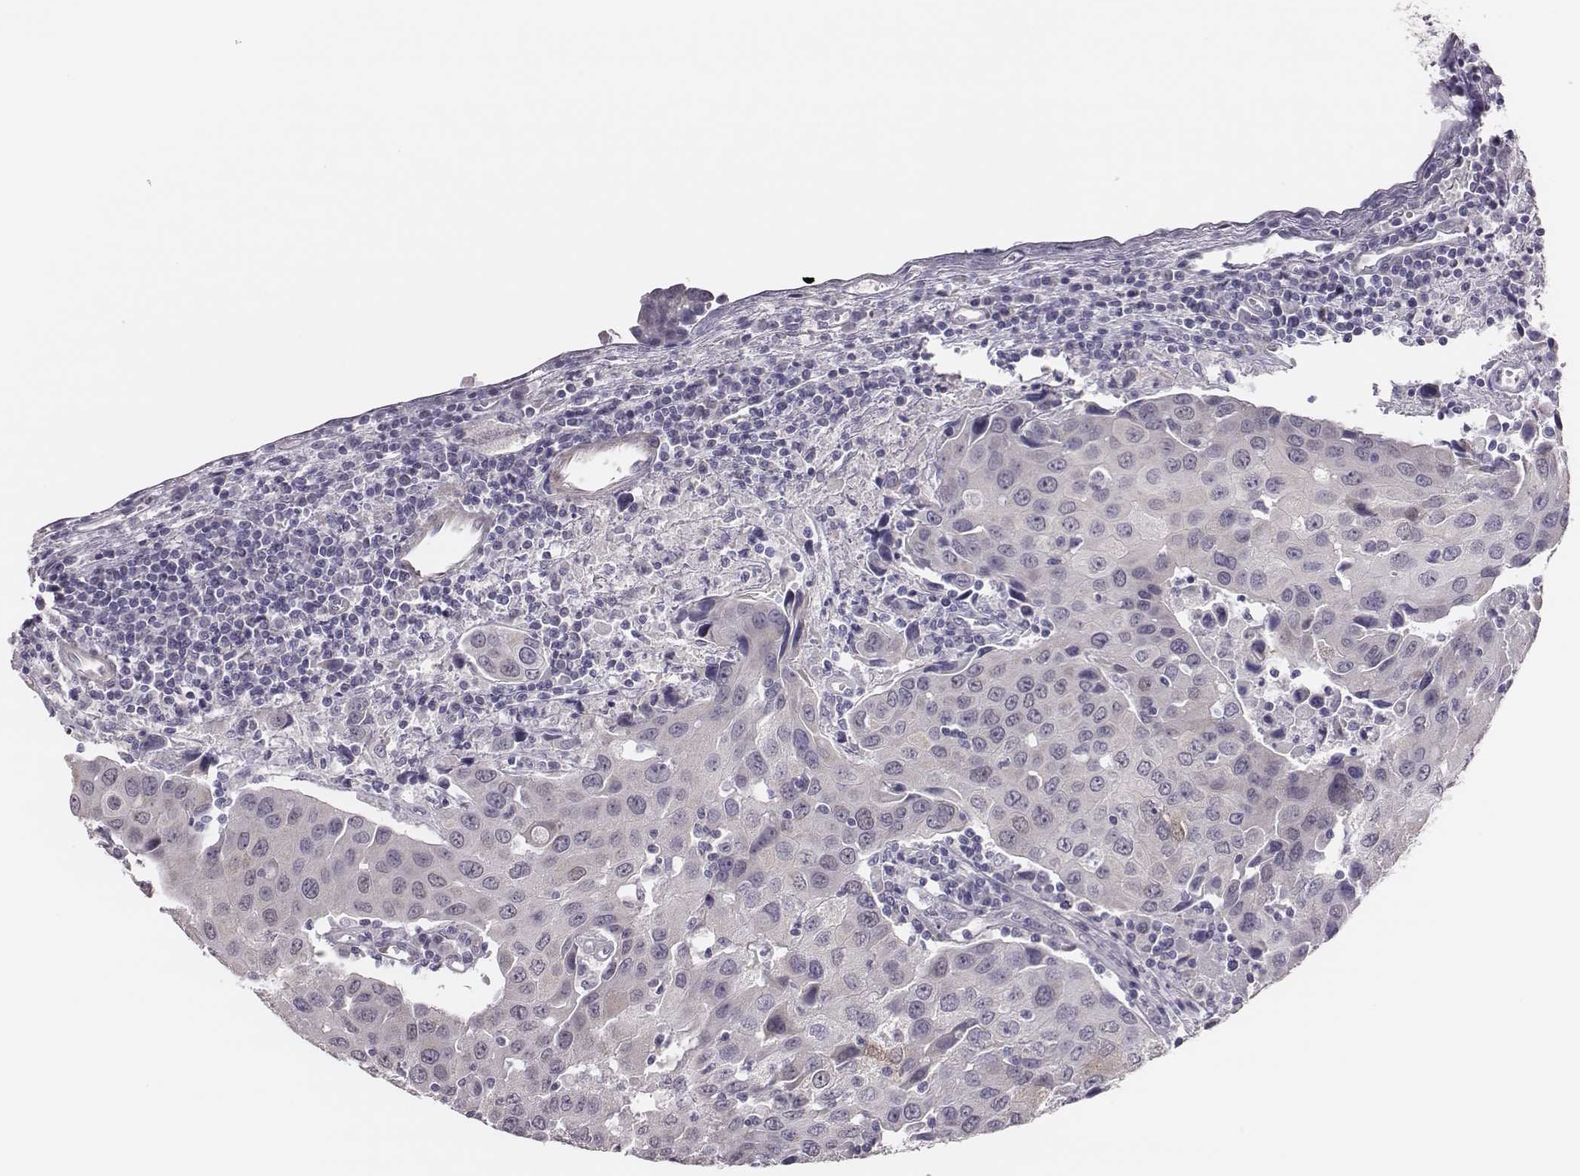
{"staining": {"intensity": "negative", "quantity": "none", "location": "none"}, "tissue": "urothelial cancer", "cell_type": "Tumor cells", "image_type": "cancer", "snomed": [{"axis": "morphology", "description": "Urothelial carcinoma, High grade"}, {"axis": "topography", "description": "Urinary bladder"}], "caption": "The micrograph displays no staining of tumor cells in high-grade urothelial carcinoma.", "gene": "SCML2", "patient": {"sex": "female", "age": 85}}